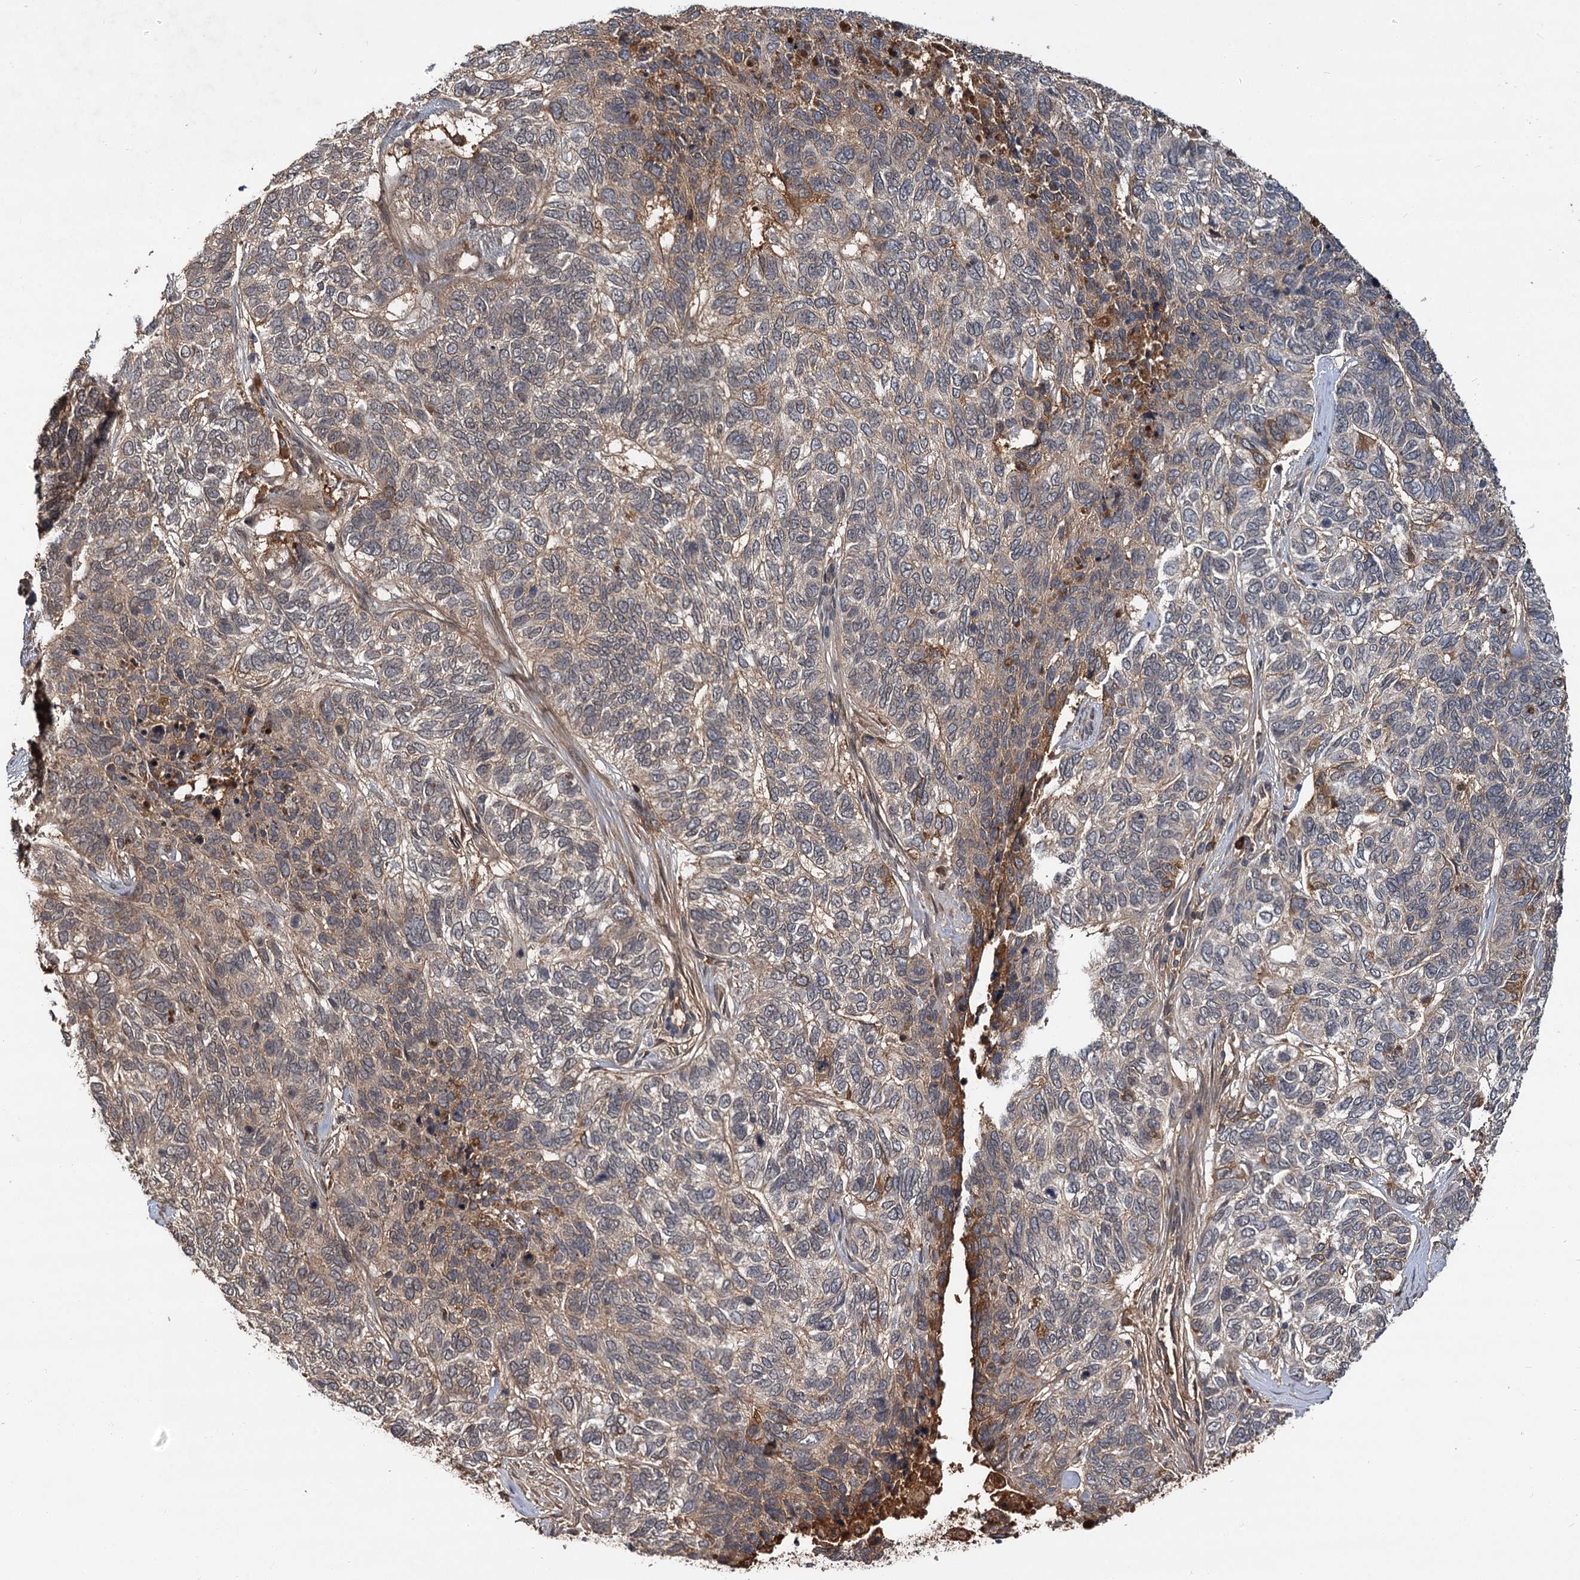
{"staining": {"intensity": "moderate", "quantity": "<25%", "location": "cytoplasmic/membranous"}, "tissue": "skin cancer", "cell_type": "Tumor cells", "image_type": "cancer", "snomed": [{"axis": "morphology", "description": "Basal cell carcinoma"}, {"axis": "topography", "description": "Skin"}], "caption": "About <25% of tumor cells in human basal cell carcinoma (skin) demonstrate moderate cytoplasmic/membranous protein staining as visualized by brown immunohistochemical staining.", "gene": "MBD6", "patient": {"sex": "female", "age": 65}}